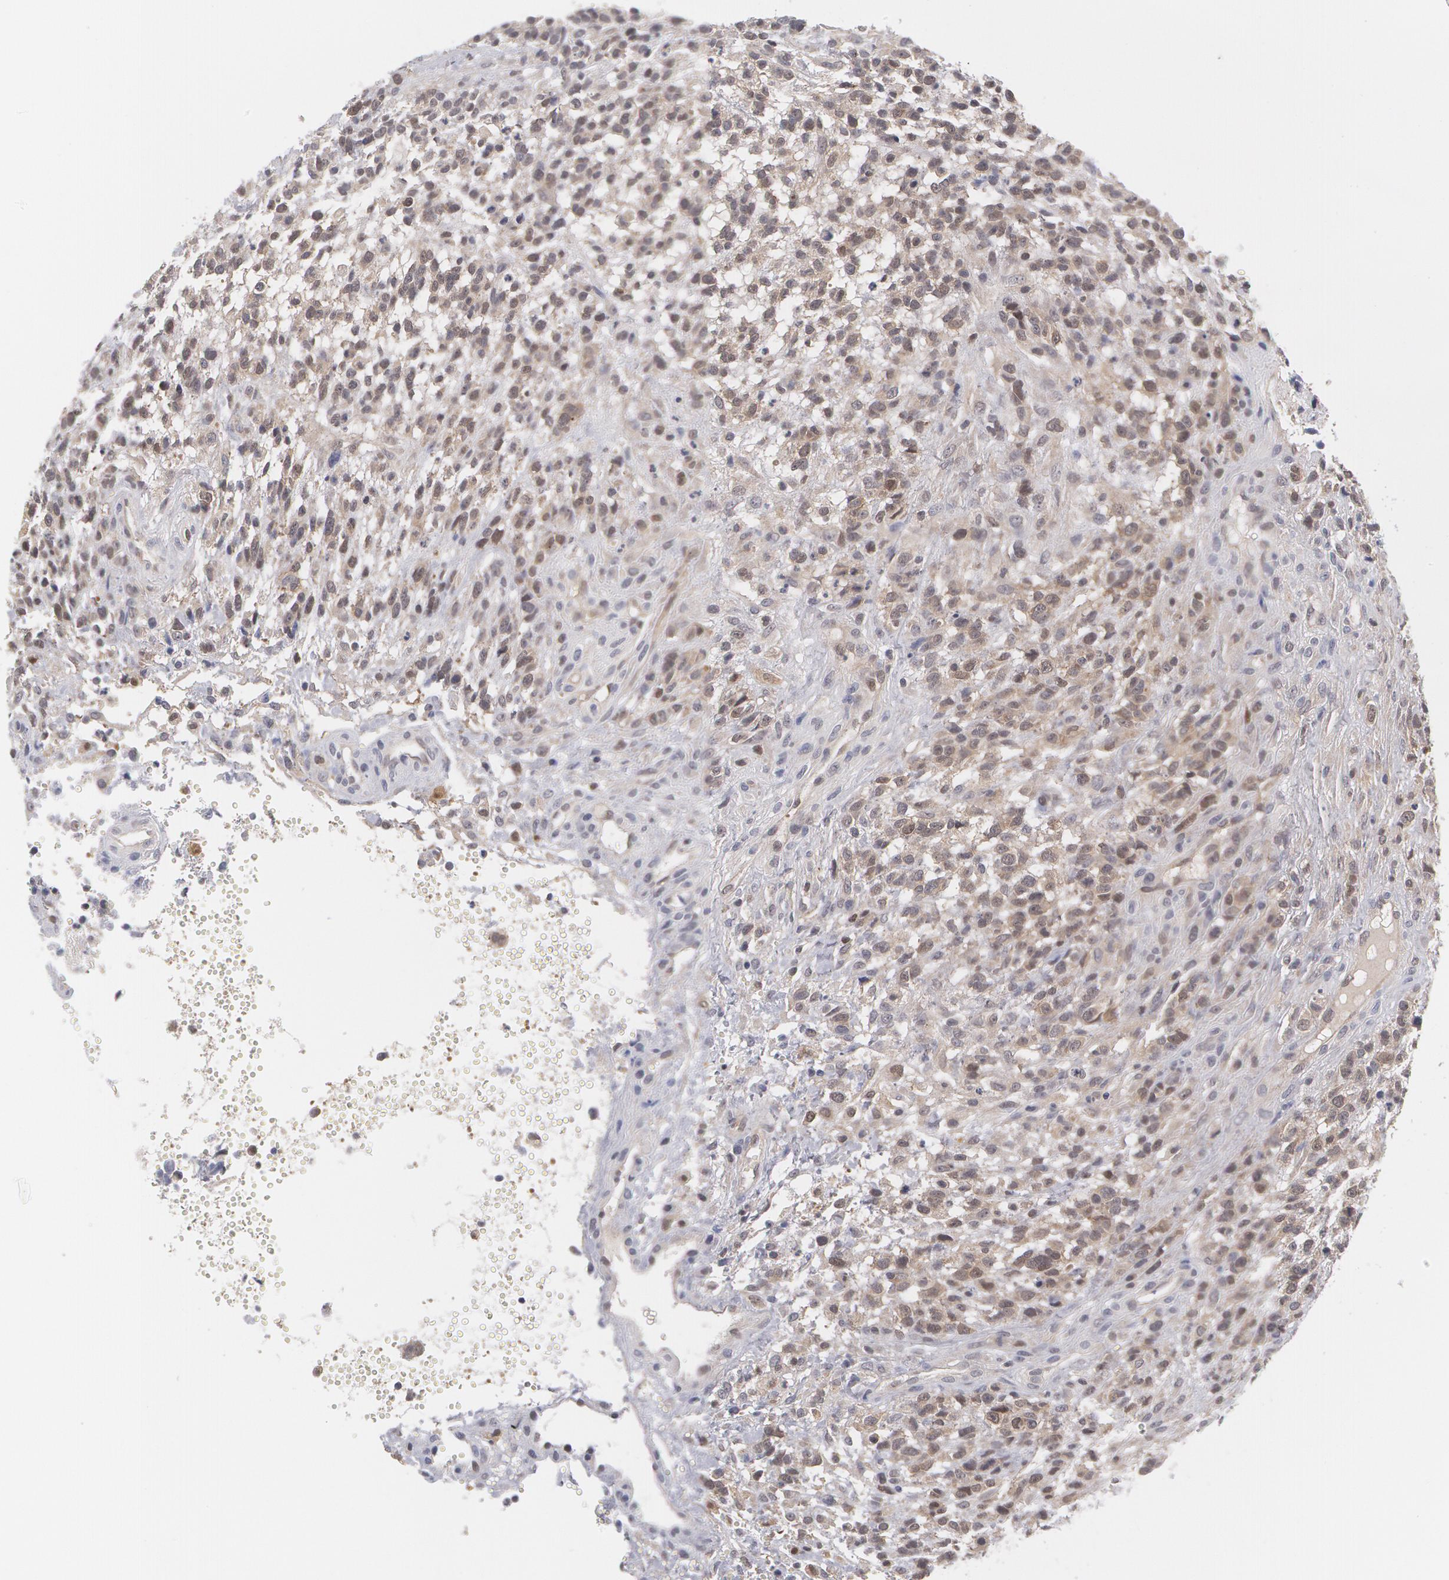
{"staining": {"intensity": "negative", "quantity": "none", "location": "none"}, "tissue": "glioma", "cell_type": "Tumor cells", "image_type": "cancer", "snomed": [{"axis": "morphology", "description": "Glioma, malignant, High grade"}, {"axis": "topography", "description": "Brain"}], "caption": "This is an IHC histopathology image of glioma. There is no expression in tumor cells.", "gene": "TXNRD1", "patient": {"sex": "male", "age": 66}}